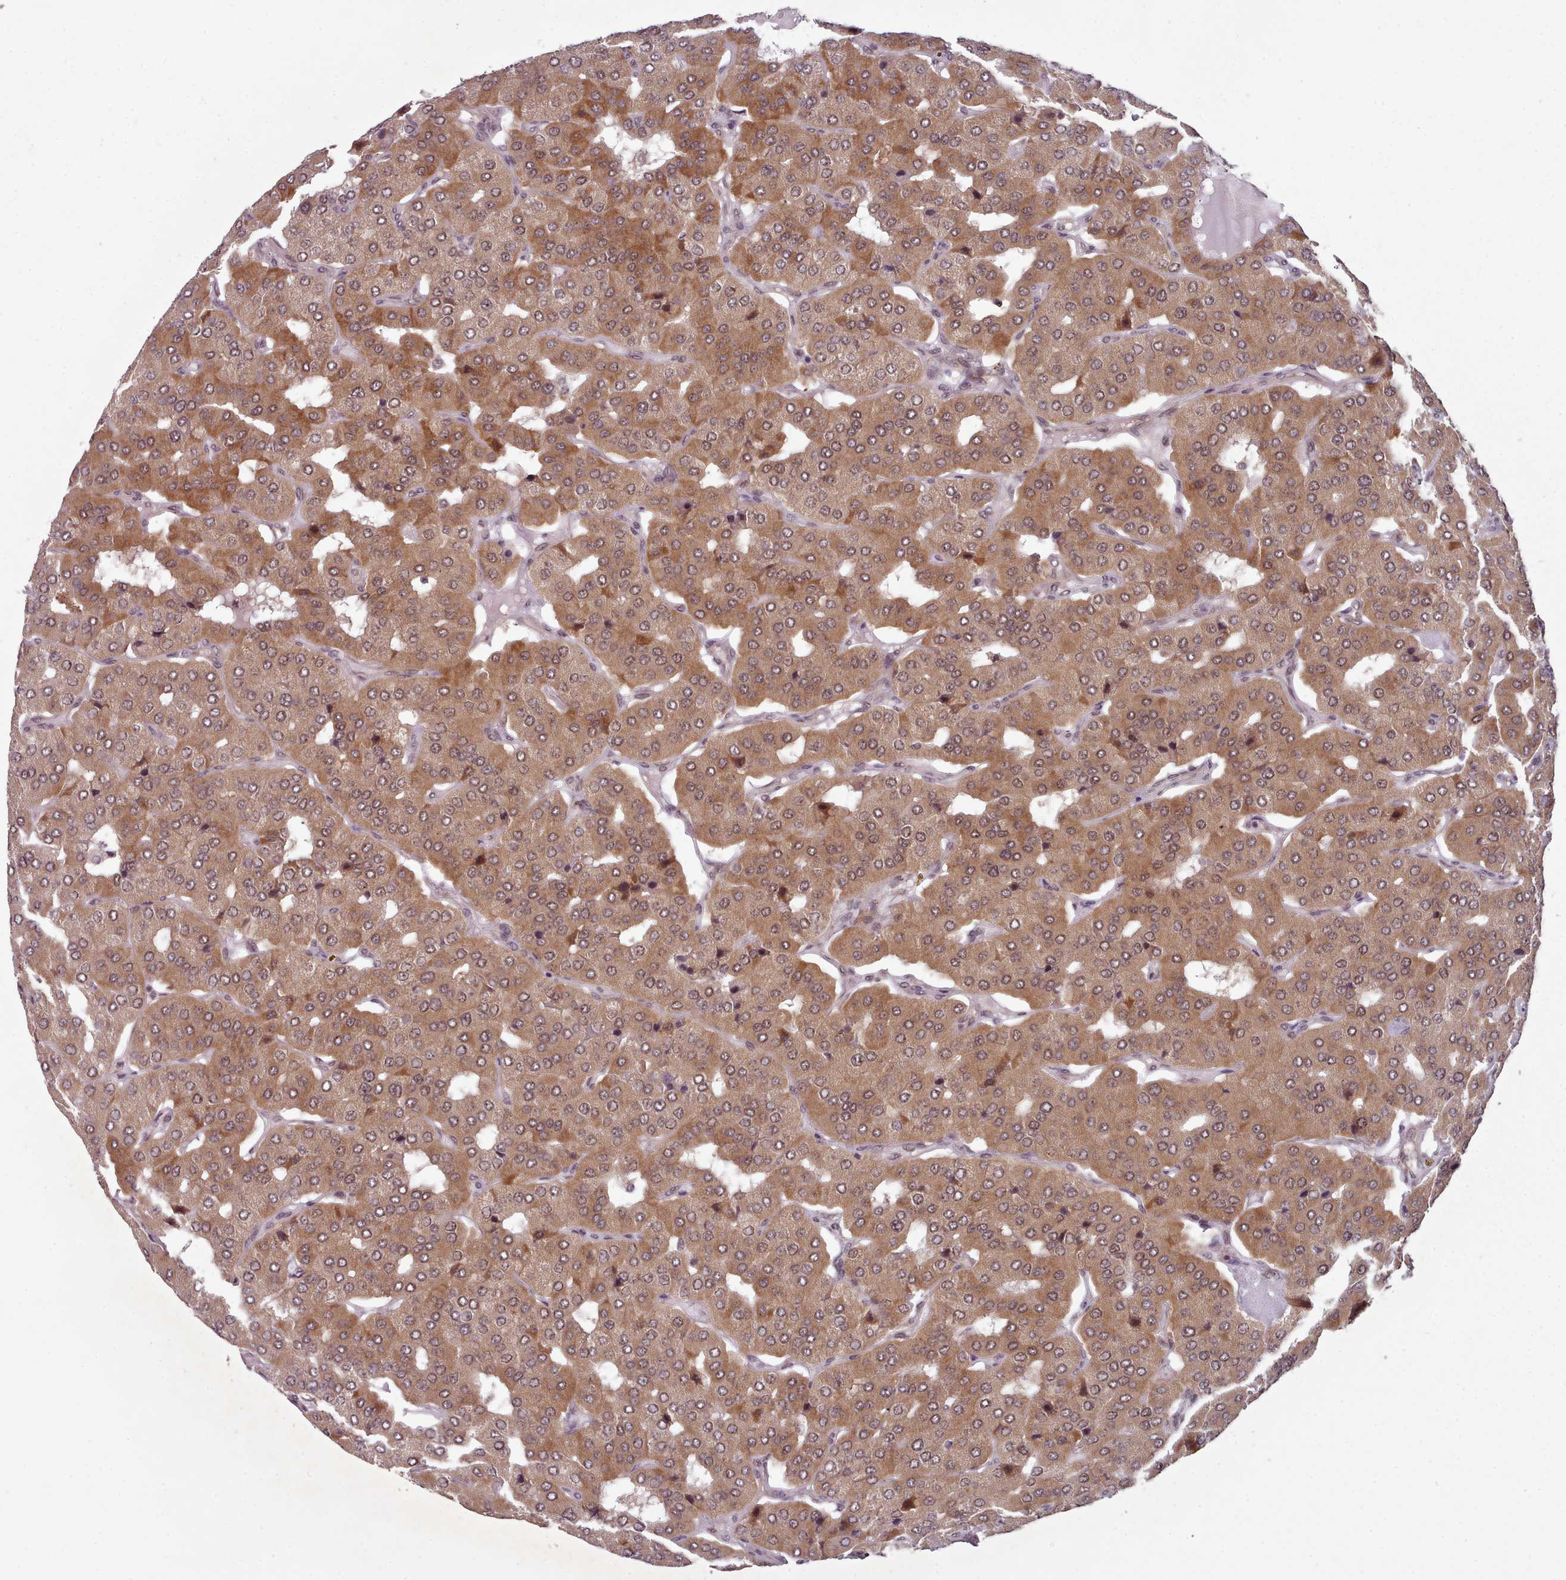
{"staining": {"intensity": "moderate", "quantity": ">75%", "location": "cytoplasmic/membranous,nuclear"}, "tissue": "parathyroid gland", "cell_type": "Glandular cells", "image_type": "normal", "snomed": [{"axis": "morphology", "description": "Normal tissue, NOS"}, {"axis": "morphology", "description": "Adenoma, NOS"}, {"axis": "topography", "description": "Parathyroid gland"}], "caption": "The image demonstrates immunohistochemical staining of normal parathyroid gland. There is moderate cytoplasmic/membranous,nuclear staining is identified in about >75% of glandular cells.", "gene": "DHX8", "patient": {"sex": "female", "age": 86}}